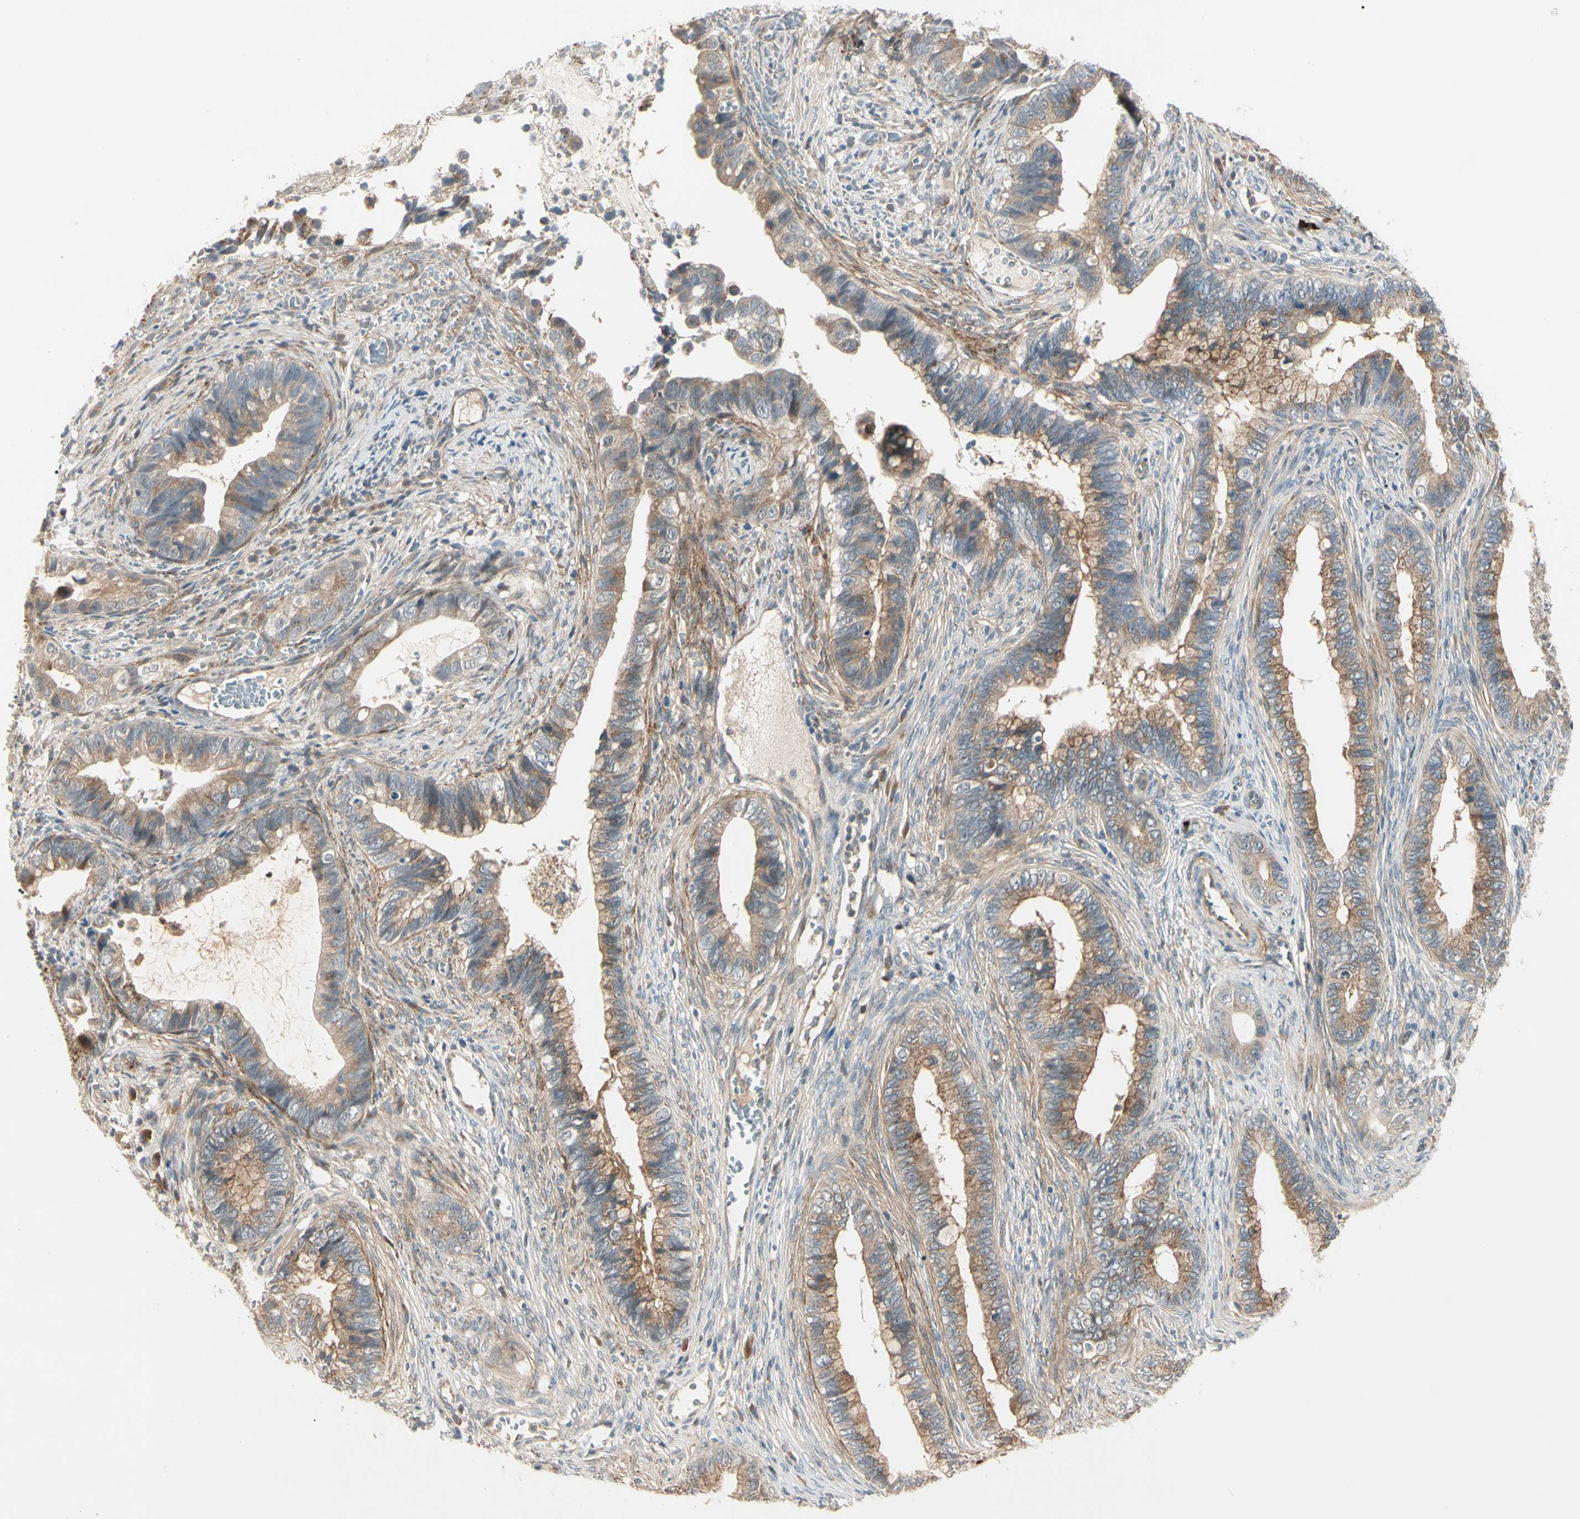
{"staining": {"intensity": "moderate", "quantity": ">75%", "location": "cytoplasmic/membranous"}, "tissue": "cervical cancer", "cell_type": "Tumor cells", "image_type": "cancer", "snomed": [{"axis": "morphology", "description": "Adenocarcinoma, NOS"}, {"axis": "topography", "description": "Cervix"}], "caption": "A brown stain highlights moderate cytoplasmic/membranous staining of a protein in cervical adenocarcinoma tumor cells.", "gene": "F2R", "patient": {"sex": "female", "age": 44}}